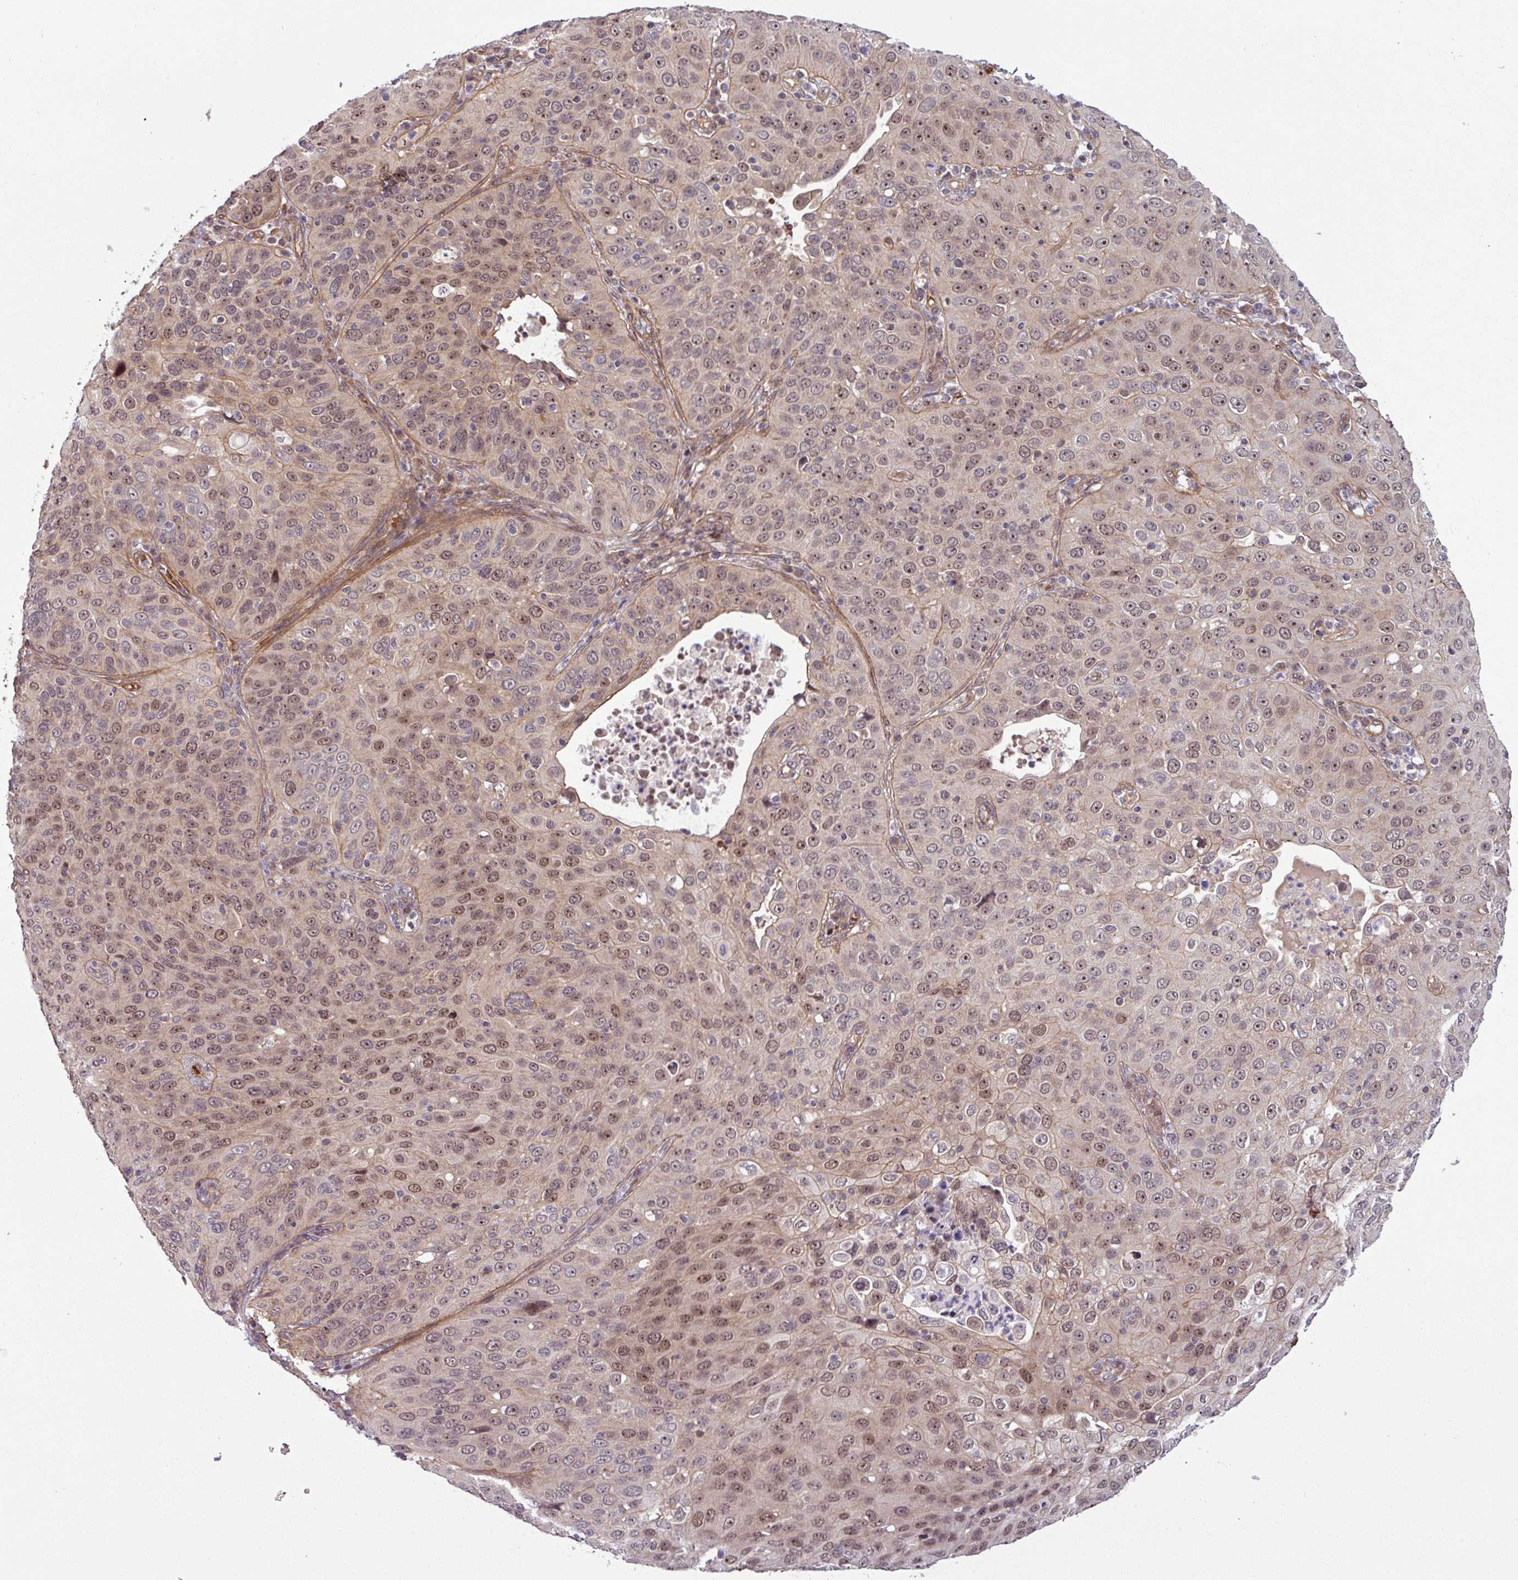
{"staining": {"intensity": "moderate", "quantity": "25%-75%", "location": "cytoplasmic/membranous,nuclear"}, "tissue": "cervical cancer", "cell_type": "Tumor cells", "image_type": "cancer", "snomed": [{"axis": "morphology", "description": "Squamous cell carcinoma, NOS"}, {"axis": "topography", "description": "Cervix"}], "caption": "Human squamous cell carcinoma (cervical) stained with a brown dye demonstrates moderate cytoplasmic/membranous and nuclear positive staining in approximately 25%-75% of tumor cells.", "gene": "C7orf50", "patient": {"sex": "female", "age": 36}}